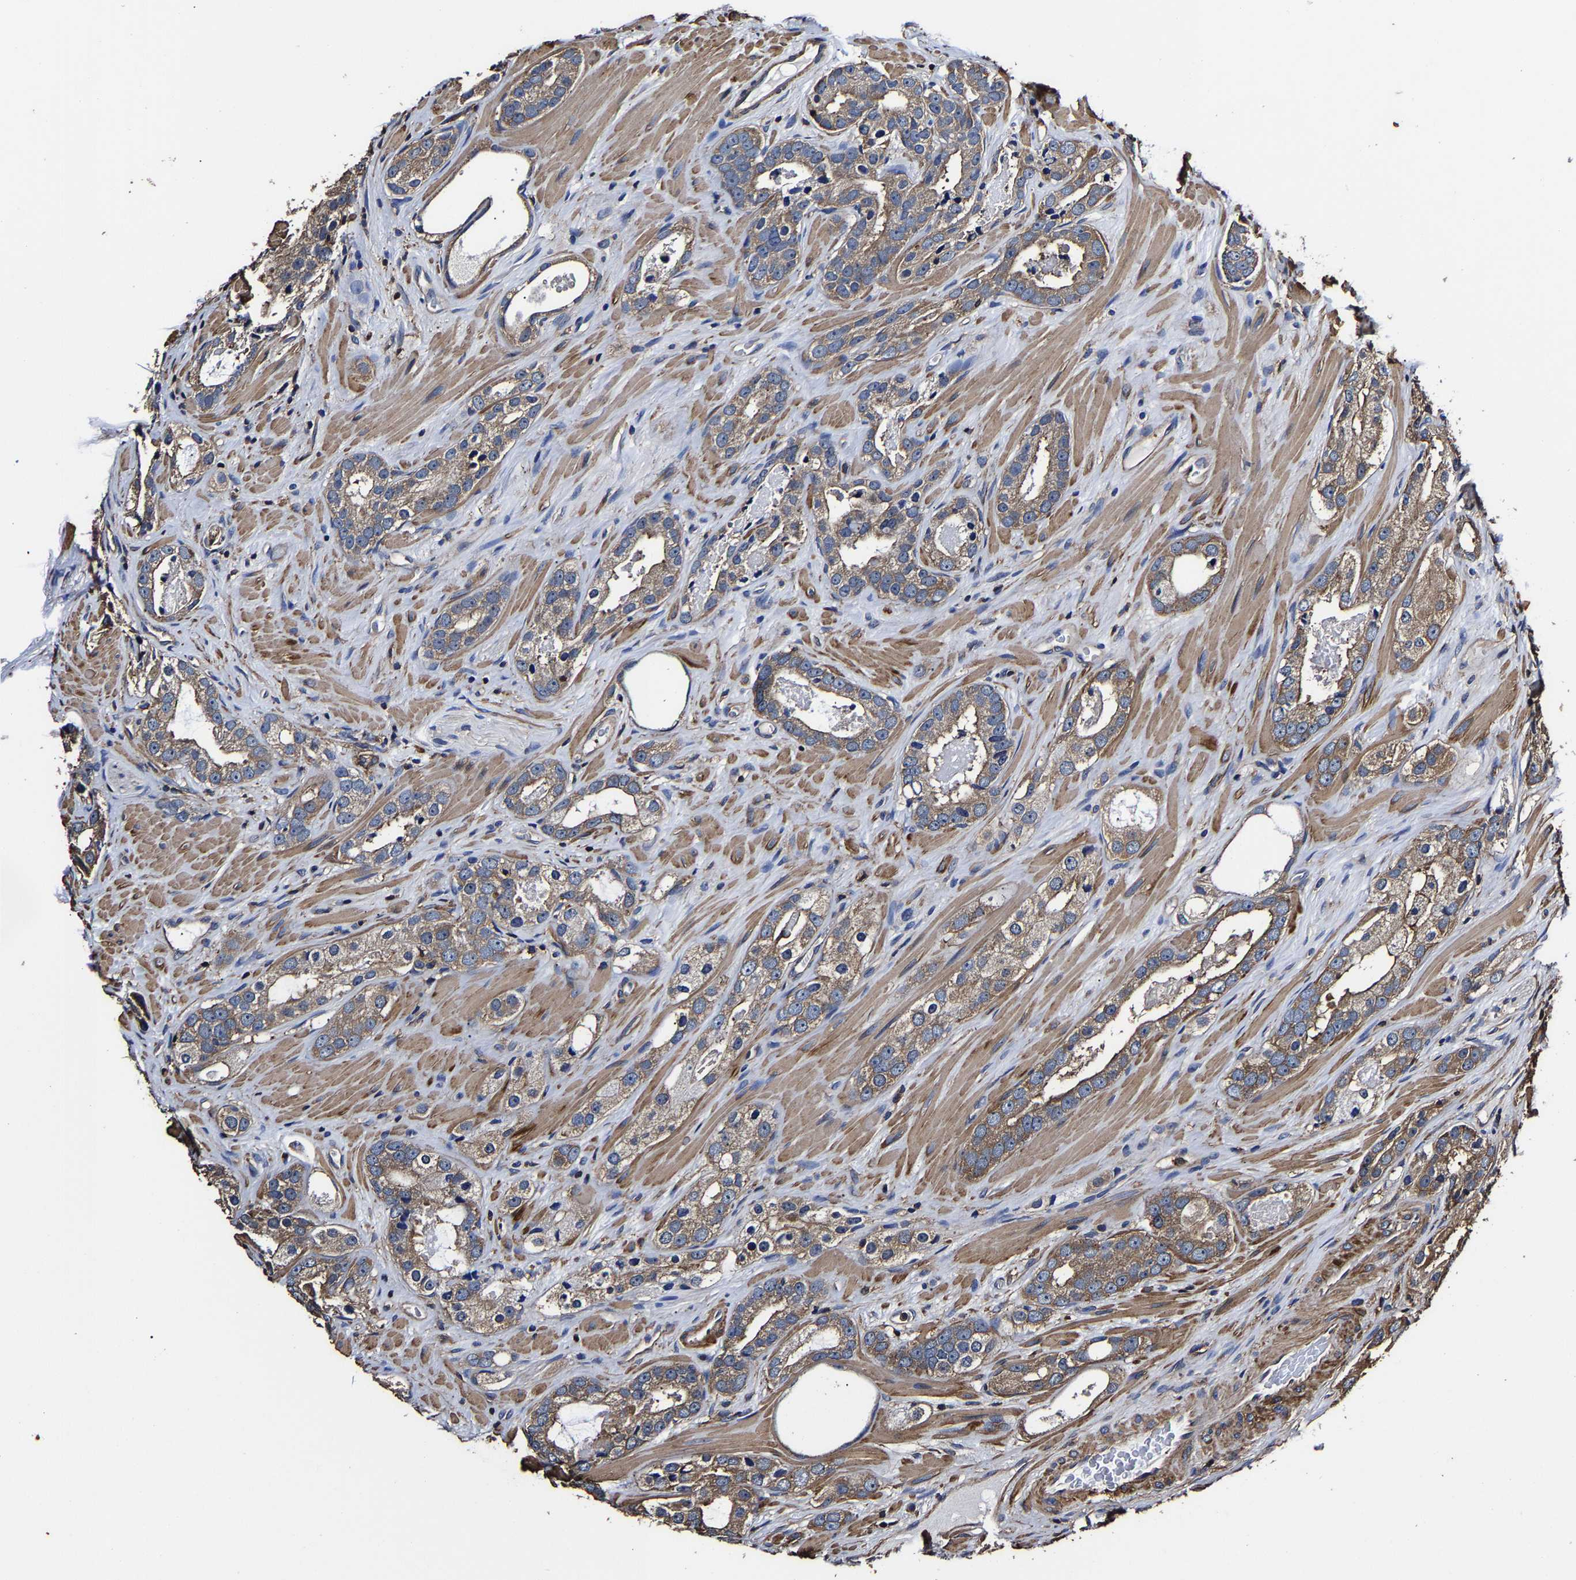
{"staining": {"intensity": "weak", "quantity": ">75%", "location": "cytoplasmic/membranous"}, "tissue": "prostate cancer", "cell_type": "Tumor cells", "image_type": "cancer", "snomed": [{"axis": "morphology", "description": "Adenocarcinoma, High grade"}, {"axis": "topography", "description": "Prostate"}], "caption": "High-grade adenocarcinoma (prostate) tissue exhibits weak cytoplasmic/membranous staining in about >75% of tumor cells (Brightfield microscopy of DAB IHC at high magnification).", "gene": "SSH3", "patient": {"sex": "male", "age": 63}}